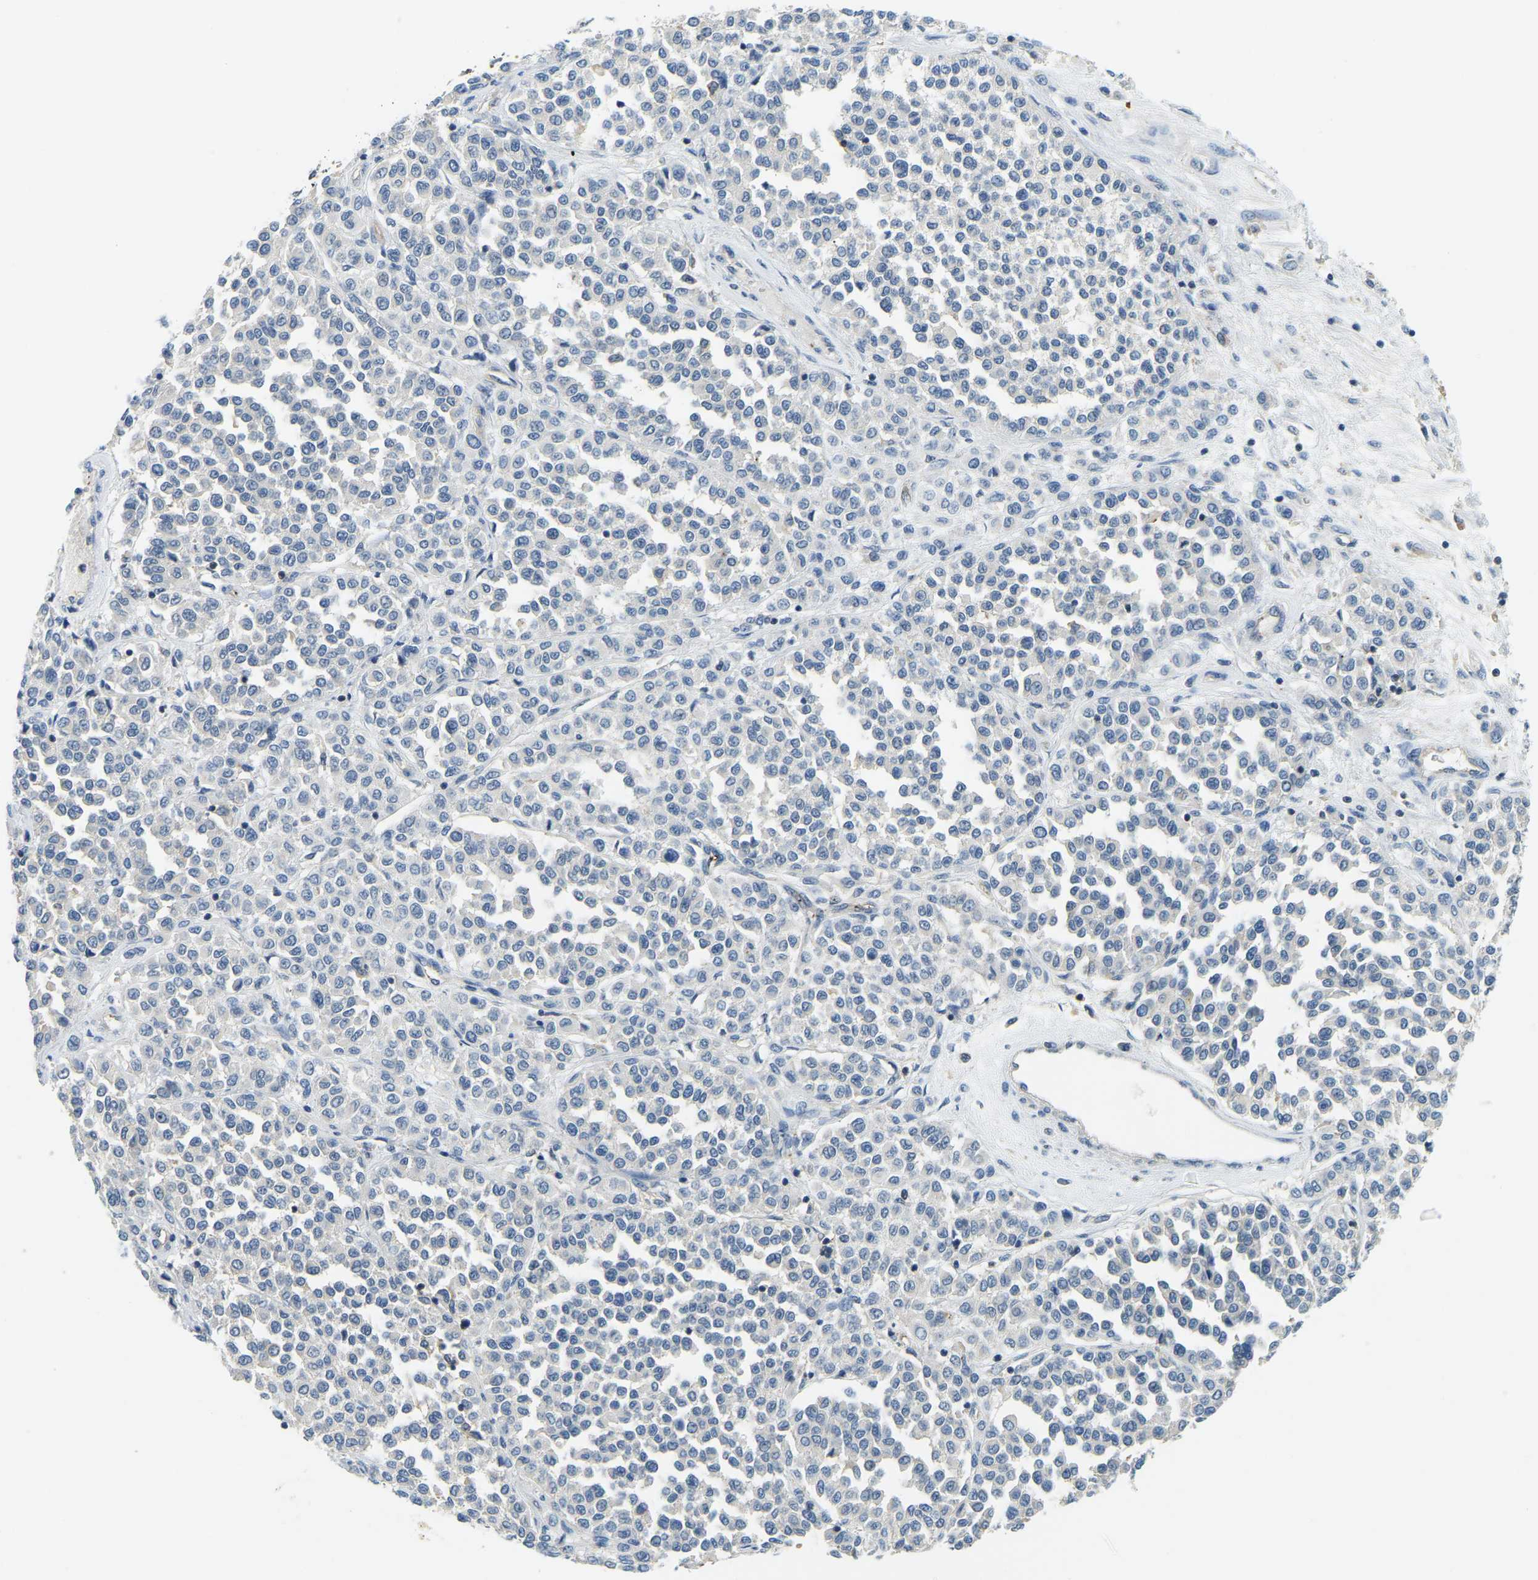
{"staining": {"intensity": "negative", "quantity": "none", "location": "none"}, "tissue": "melanoma", "cell_type": "Tumor cells", "image_type": "cancer", "snomed": [{"axis": "morphology", "description": "Malignant melanoma, Metastatic site"}, {"axis": "topography", "description": "Pancreas"}], "caption": "Tumor cells are negative for protein expression in human melanoma.", "gene": "RRP1", "patient": {"sex": "female", "age": 30}}